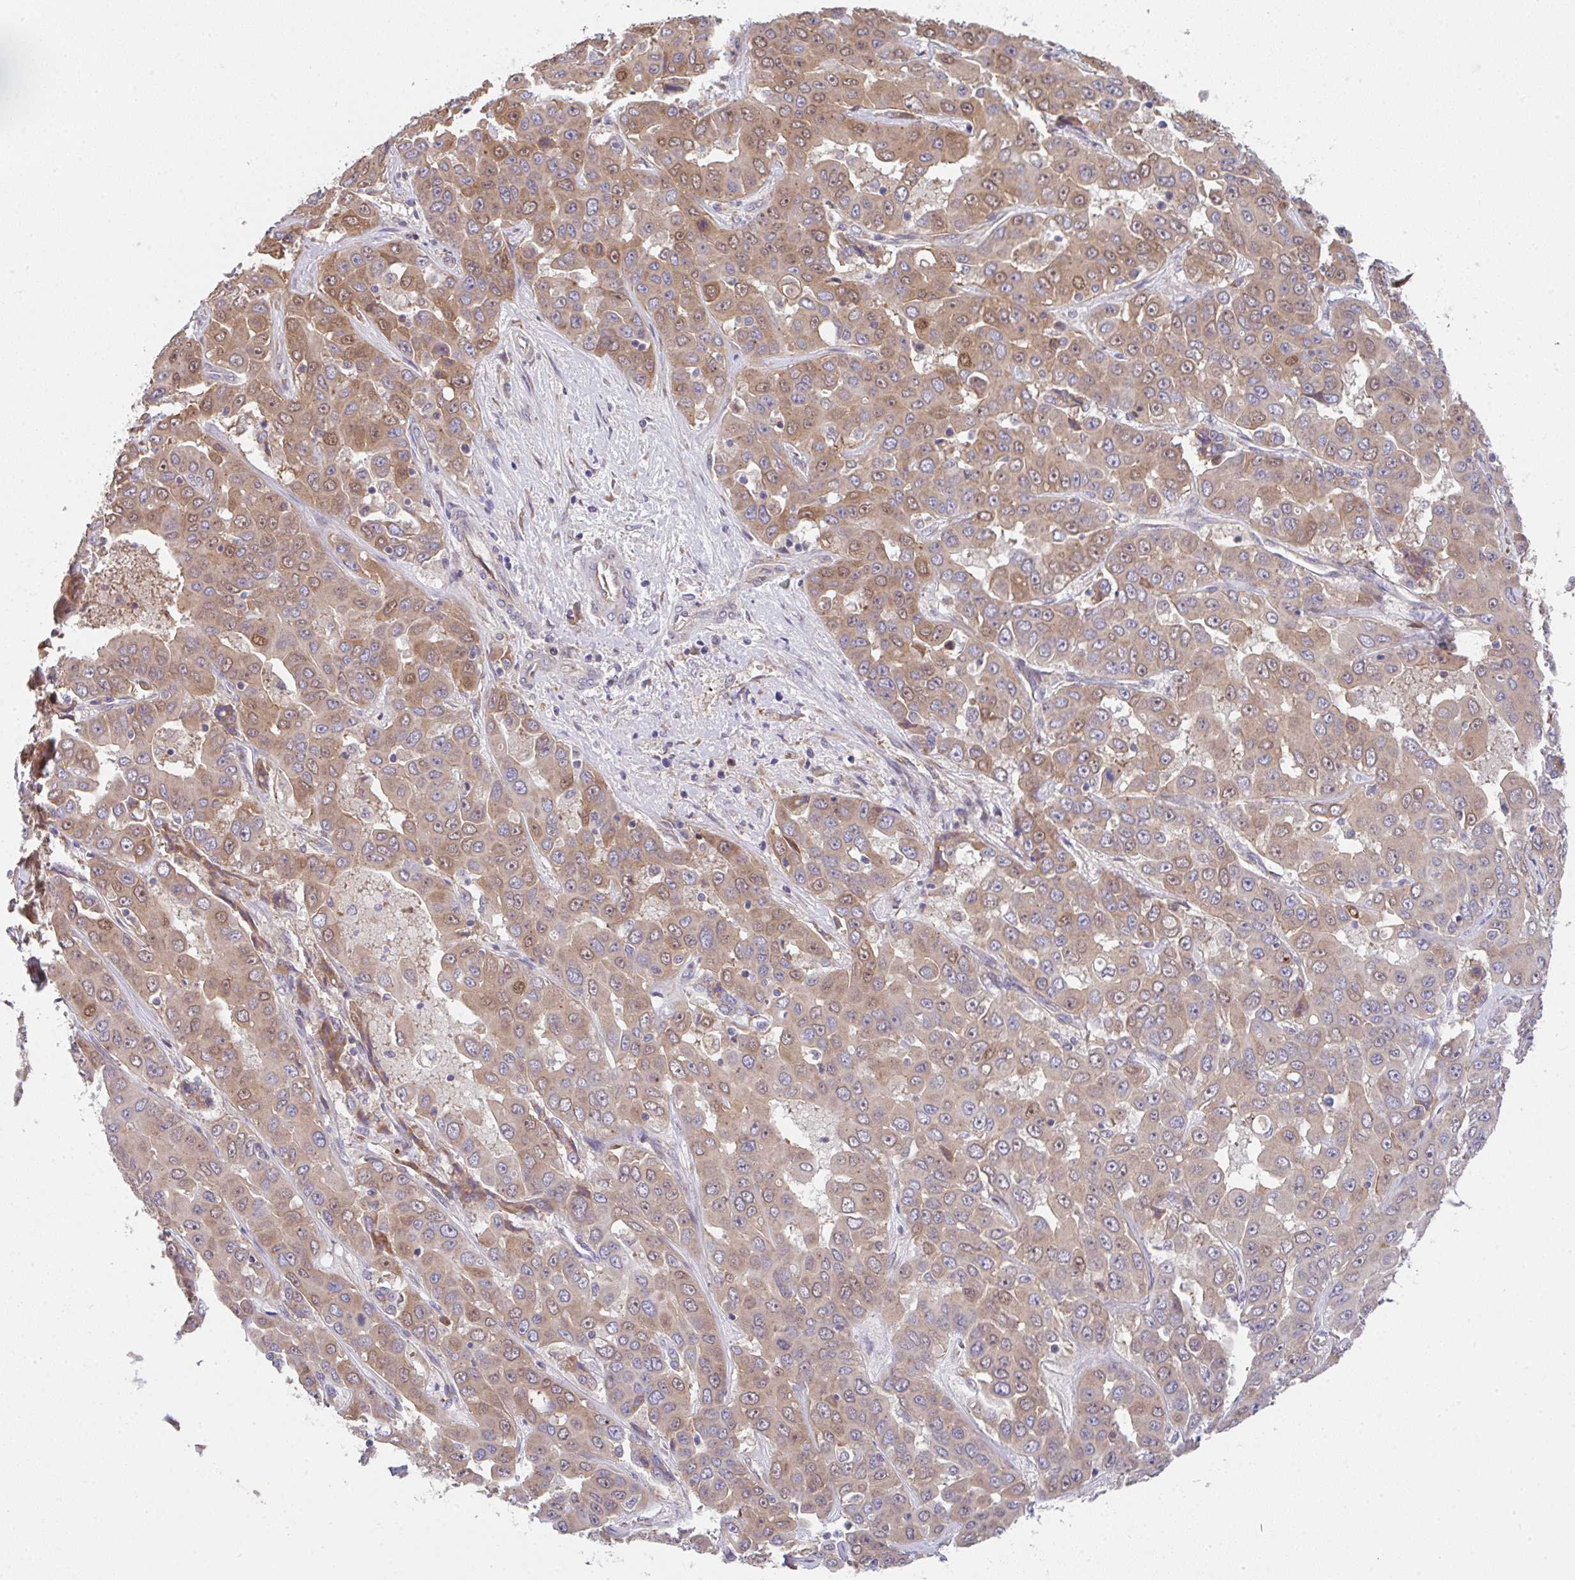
{"staining": {"intensity": "moderate", "quantity": ">75%", "location": "cytoplasmic/membranous"}, "tissue": "liver cancer", "cell_type": "Tumor cells", "image_type": "cancer", "snomed": [{"axis": "morphology", "description": "Cholangiocarcinoma"}, {"axis": "topography", "description": "Liver"}], "caption": "Immunohistochemistry (IHC) of cholangiocarcinoma (liver) displays medium levels of moderate cytoplasmic/membranous staining in about >75% of tumor cells. The staining is performed using DAB brown chromogen to label protein expression. The nuclei are counter-stained blue using hematoxylin.", "gene": "TSPAN31", "patient": {"sex": "female", "age": 52}}